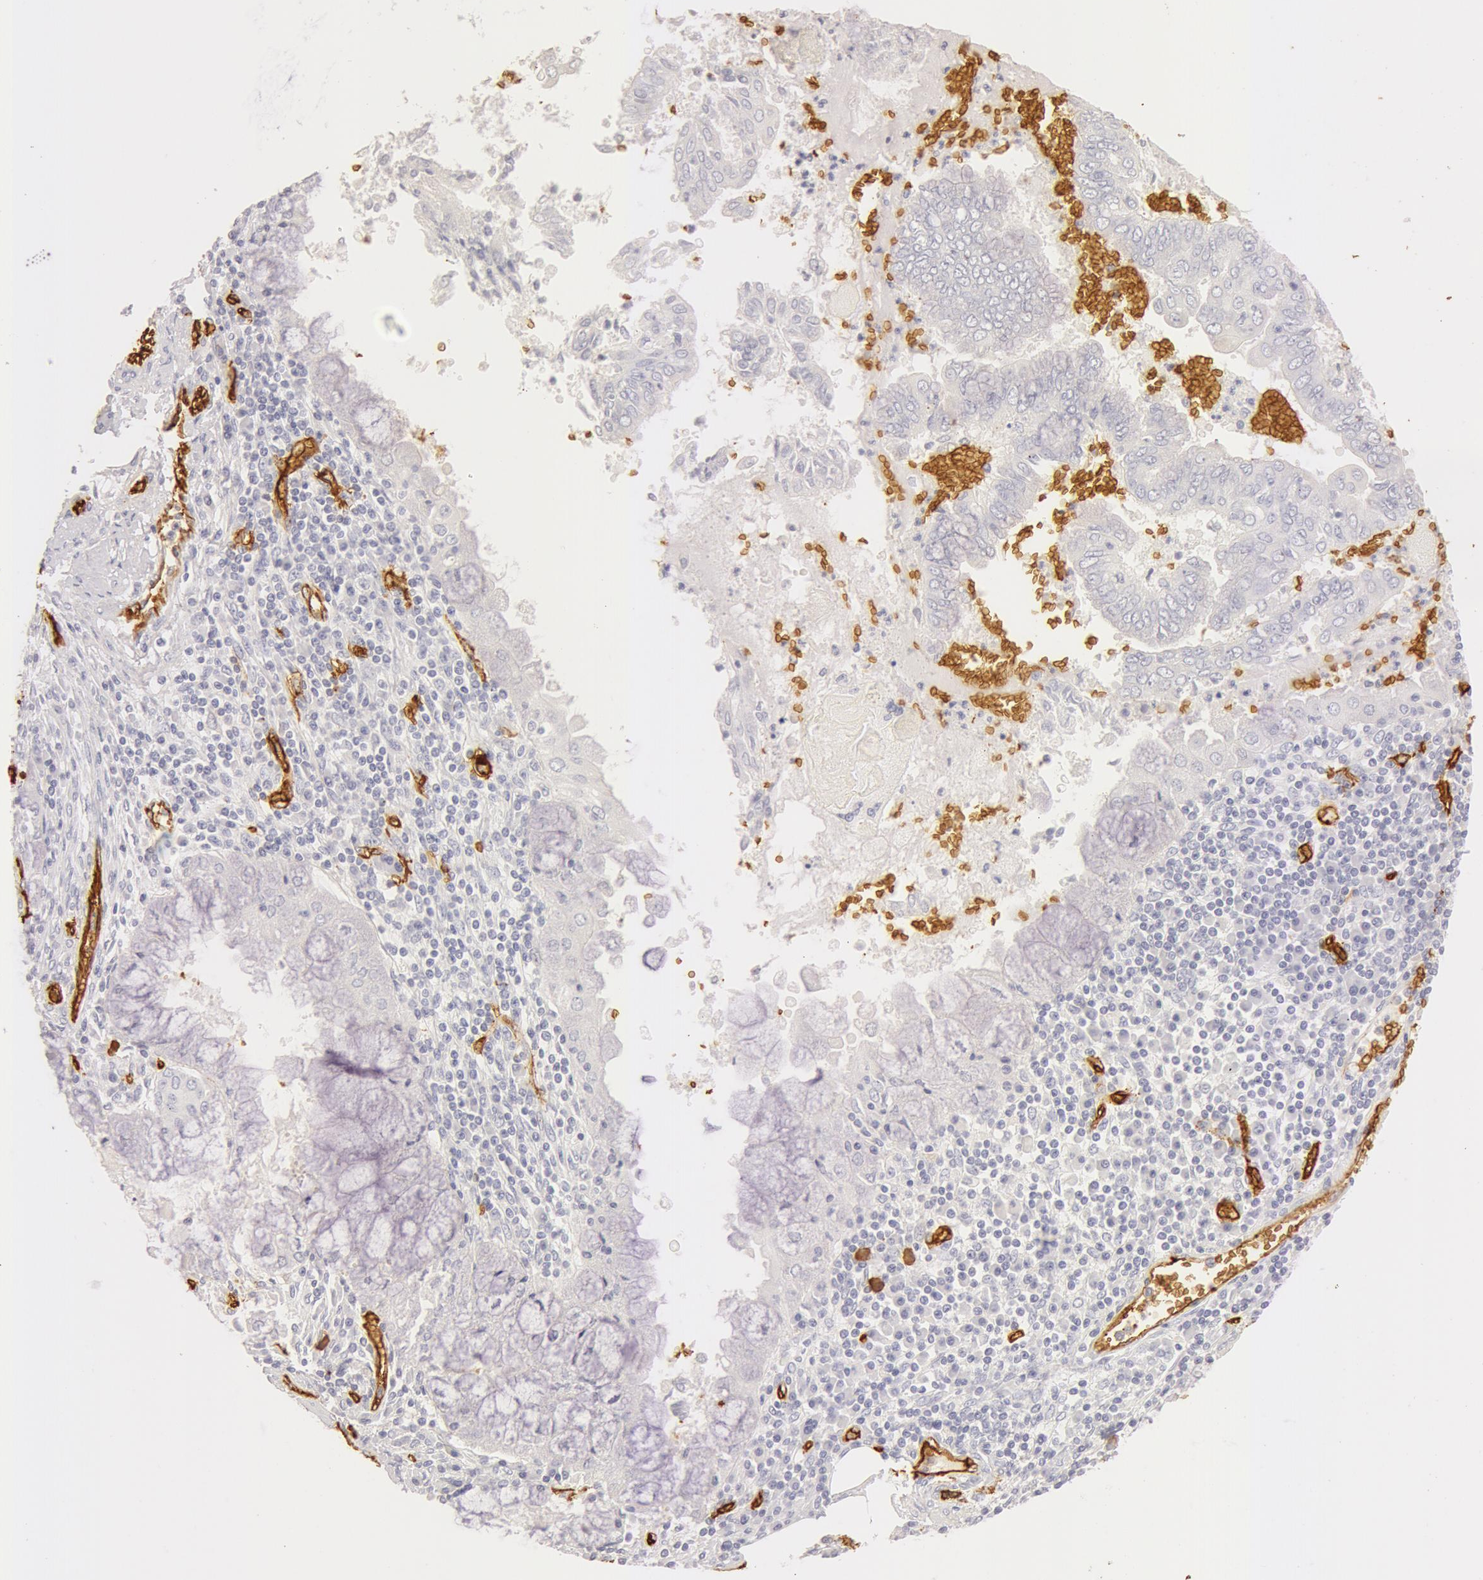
{"staining": {"intensity": "negative", "quantity": "none", "location": "none"}, "tissue": "endometrial cancer", "cell_type": "Tumor cells", "image_type": "cancer", "snomed": [{"axis": "morphology", "description": "Adenocarcinoma, NOS"}, {"axis": "topography", "description": "Endometrium"}], "caption": "A micrograph of endometrial cancer stained for a protein shows no brown staining in tumor cells.", "gene": "AQP1", "patient": {"sex": "female", "age": 79}}